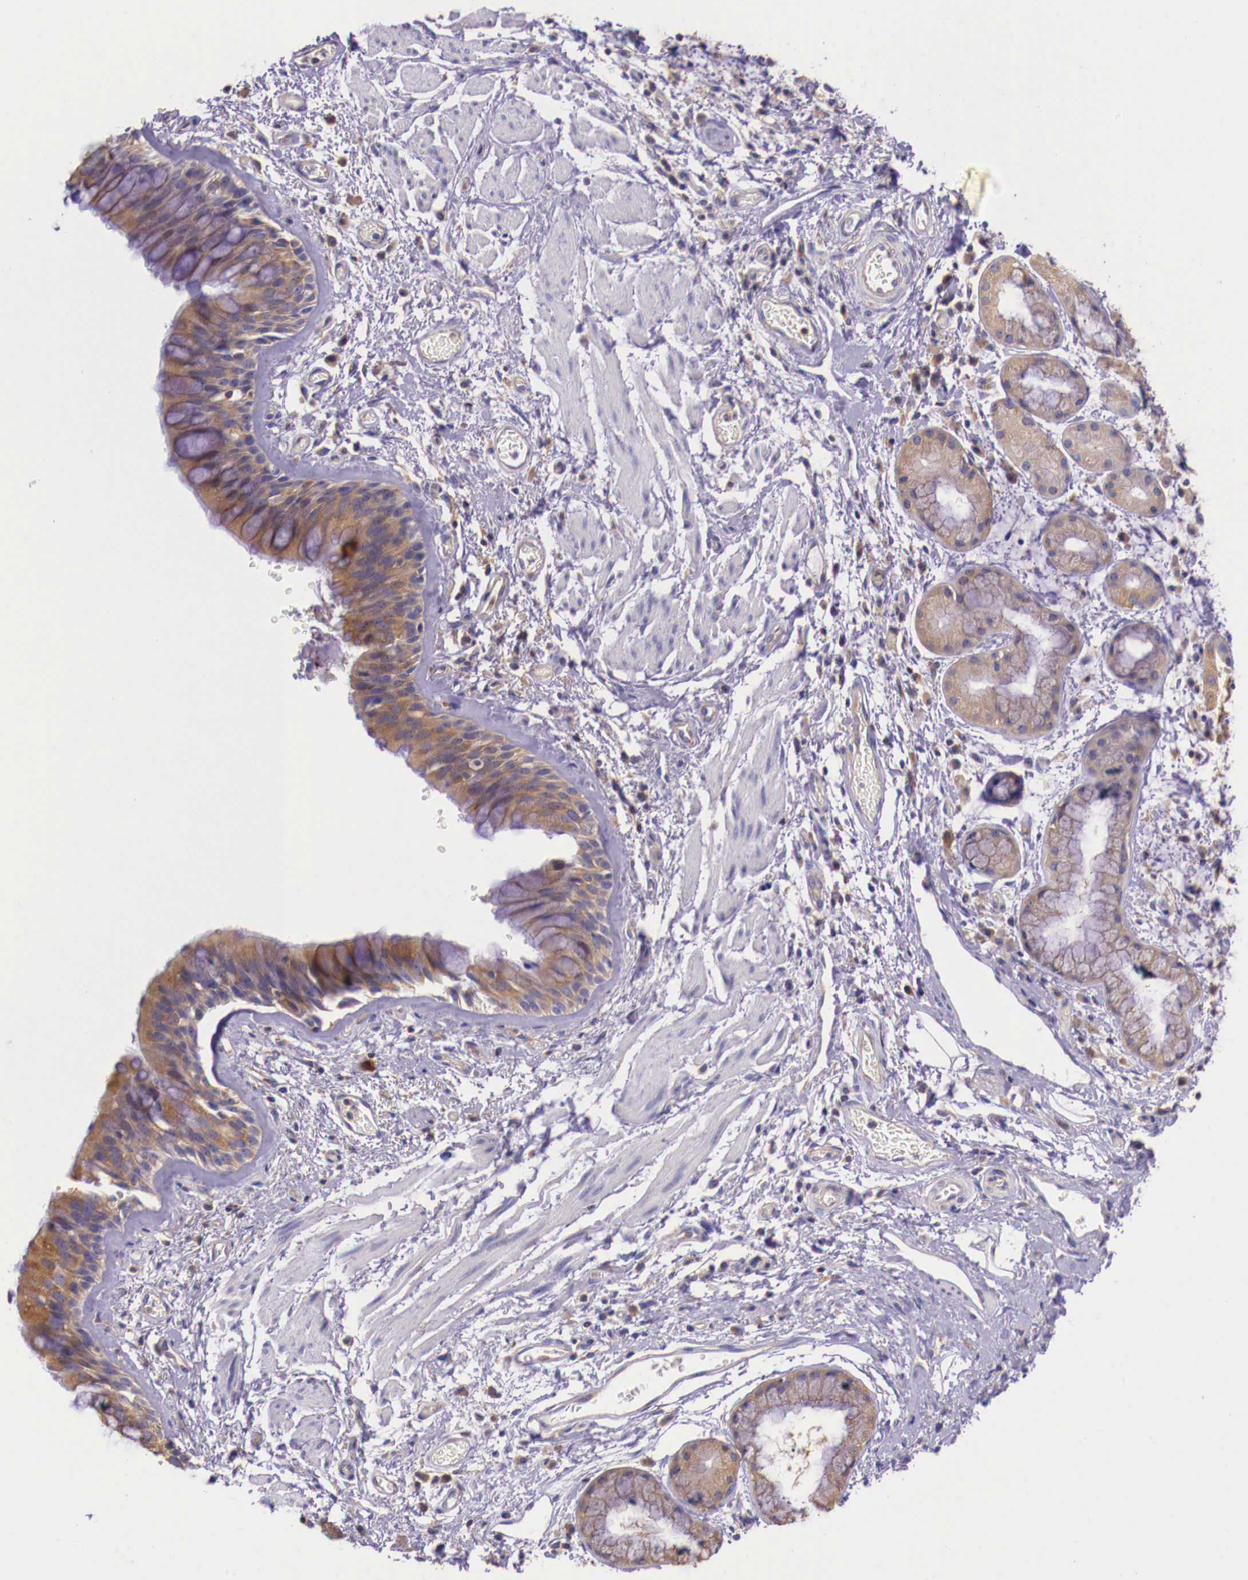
{"staining": {"intensity": "moderate", "quantity": ">75%", "location": "cytoplasmic/membranous"}, "tissue": "bronchus", "cell_type": "Respiratory epithelial cells", "image_type": "normal", "snomed": [{"axis": "morphology", "description": "Normal tissue, NOS"}, {"axis": "topography", "description": "Bronchus"}, {"axis": "topography", "description": "Lung"}], "caption": "High-power microscopy captured an immunohistochemistry photomicrograph of normal bronchus, revealing moderate cytoplasmic/membranous positivity in about >75% of respiratory epithelial cells. (IHC, brightfield microscopy, high magnification).", "gene": "GRIPAP1", "patient": {"sex": "female", "age": 57}}